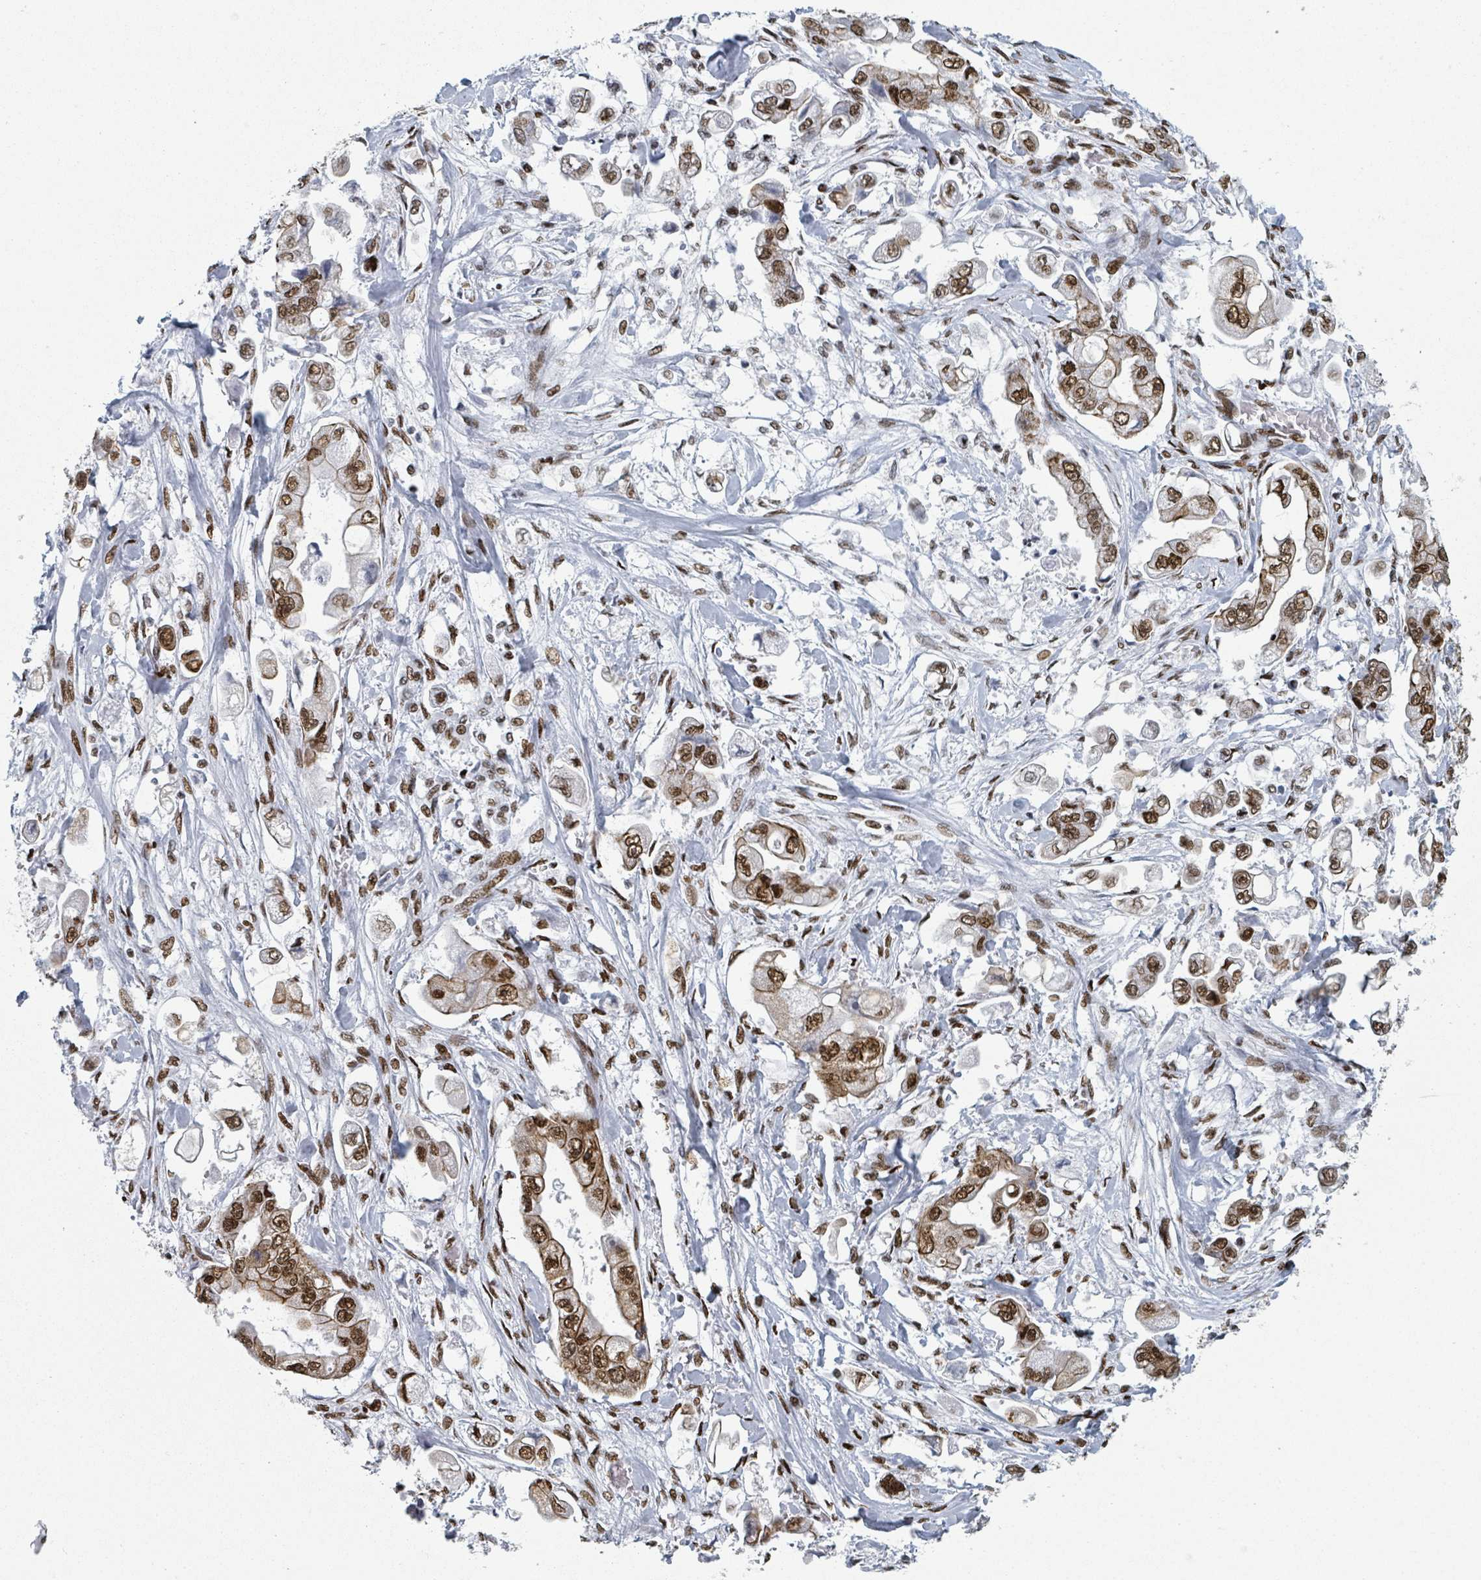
{"staining": {"intensity": "strong", "quantity": ">75%", "location": "nuclear"}, "tissue": "stomach cancer", "cell_type": "Tumor cells", "image_type": "cancer", "snomed": [{"axis": "morphology", "description": "Adenocarcinoma, NOS"}, {"axis": "topography", "description": "Stomach"}], "caption": "Adenocarcinoma (stomach) stained for a protein (brown) exhibits strong nuclear positive positivity in about >75% of tumor cells.", "gene": "DHX16", "patient": {"sex": "male", "age": 62}}